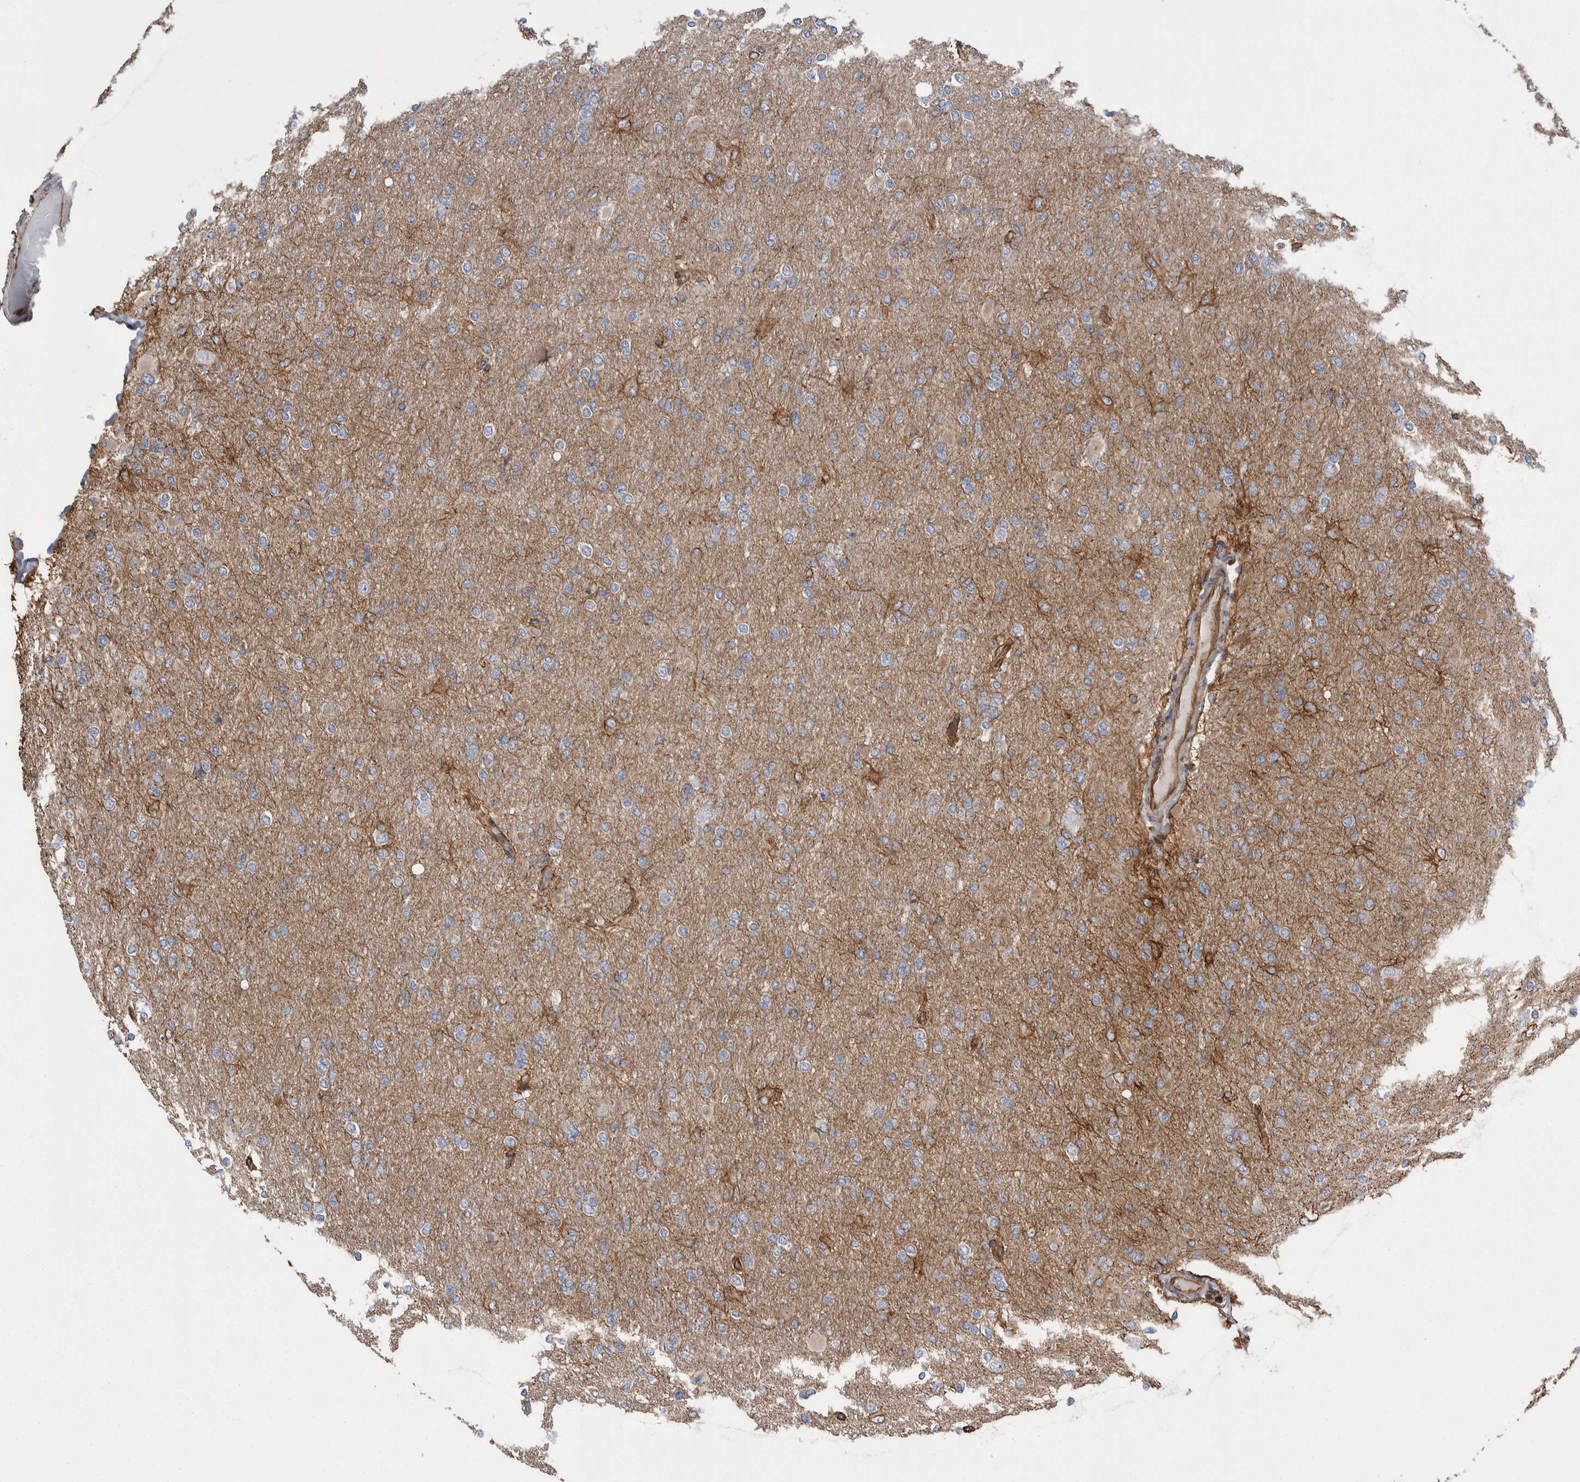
{"staining": {"intensity": "moderate", "quantity": "<25%", "location": "cytoplasmic/membranous"}, "tissue": "glioma", "cell_type": "Tumor cells", "image_type": "cancer", "snomed": [{"axis": "morphology", "description": "Glioma, malignant, High grade"}, {"axis": "topography", "description": "Cerebral cortex"}], "caption": "Protein analysis of glioma tissue exhibits moderate cytoplasmic/membranous staining in about <25% of tumor cells. (DAB (3,3'-diaminobenzidine) = brown stain, brightfield microscopy at high magnification).", "gene": "KIF12", "patient": {"sex": "female", "age": 36}}